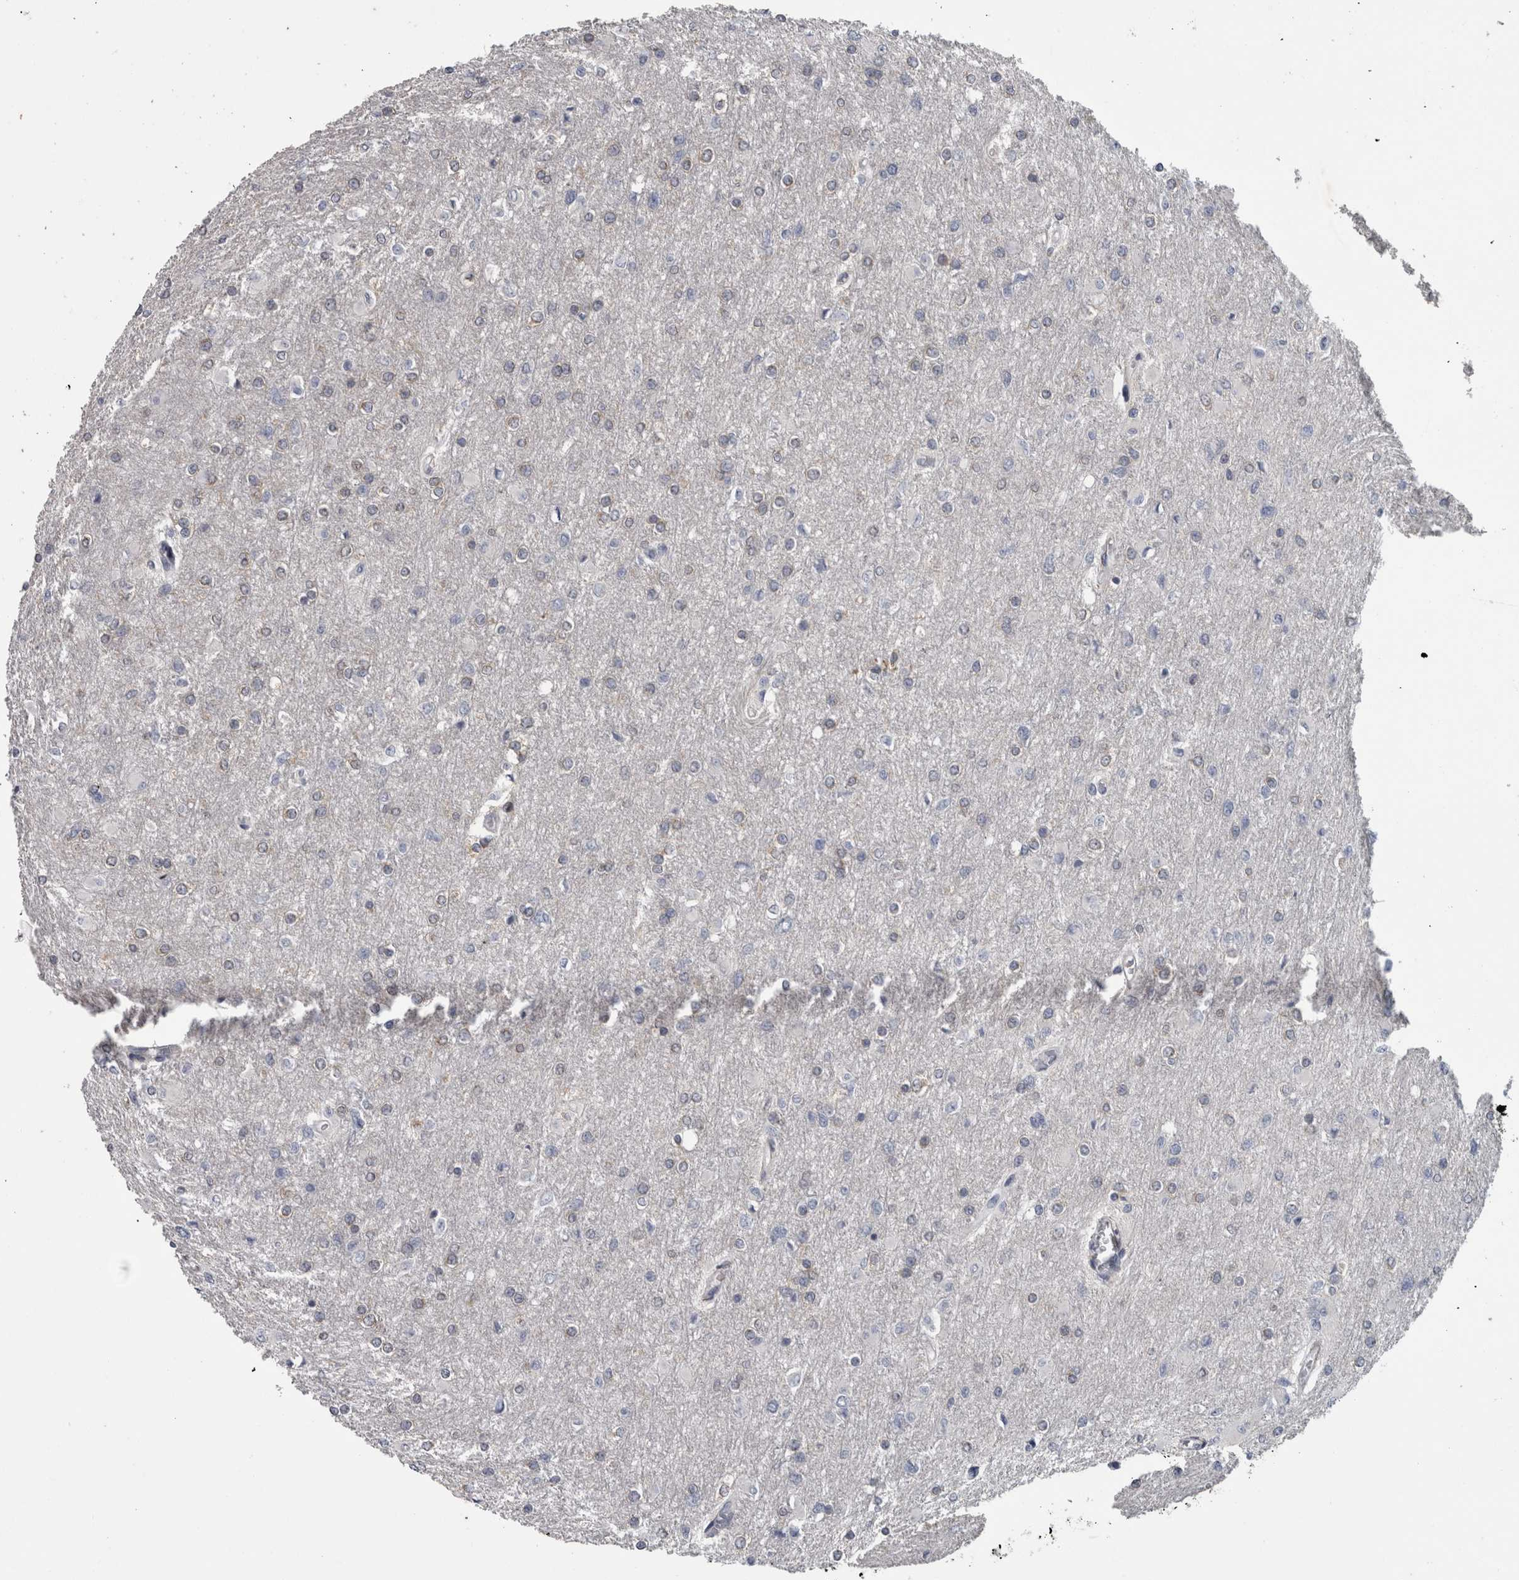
{"staining": {"intensity": "negative", "quantity": "none", "location": "none"}, "tissue": "glioma", "cell_type": "Tumor cells", "image_type": "cancer", "snomed": [{"axis": "morphology", "description": "Glioma, malignant, High grade"}, {"axis": "topography", "description": "Cerebral cortex"}], "caption": "Immunohistochemistry image of human malignant glioma (high-grade) stained for a protein (brown), which shows no positivity in tumor cells.", "gene": "EFEMP2", "patient": {"sex": "female", "age": 36}}